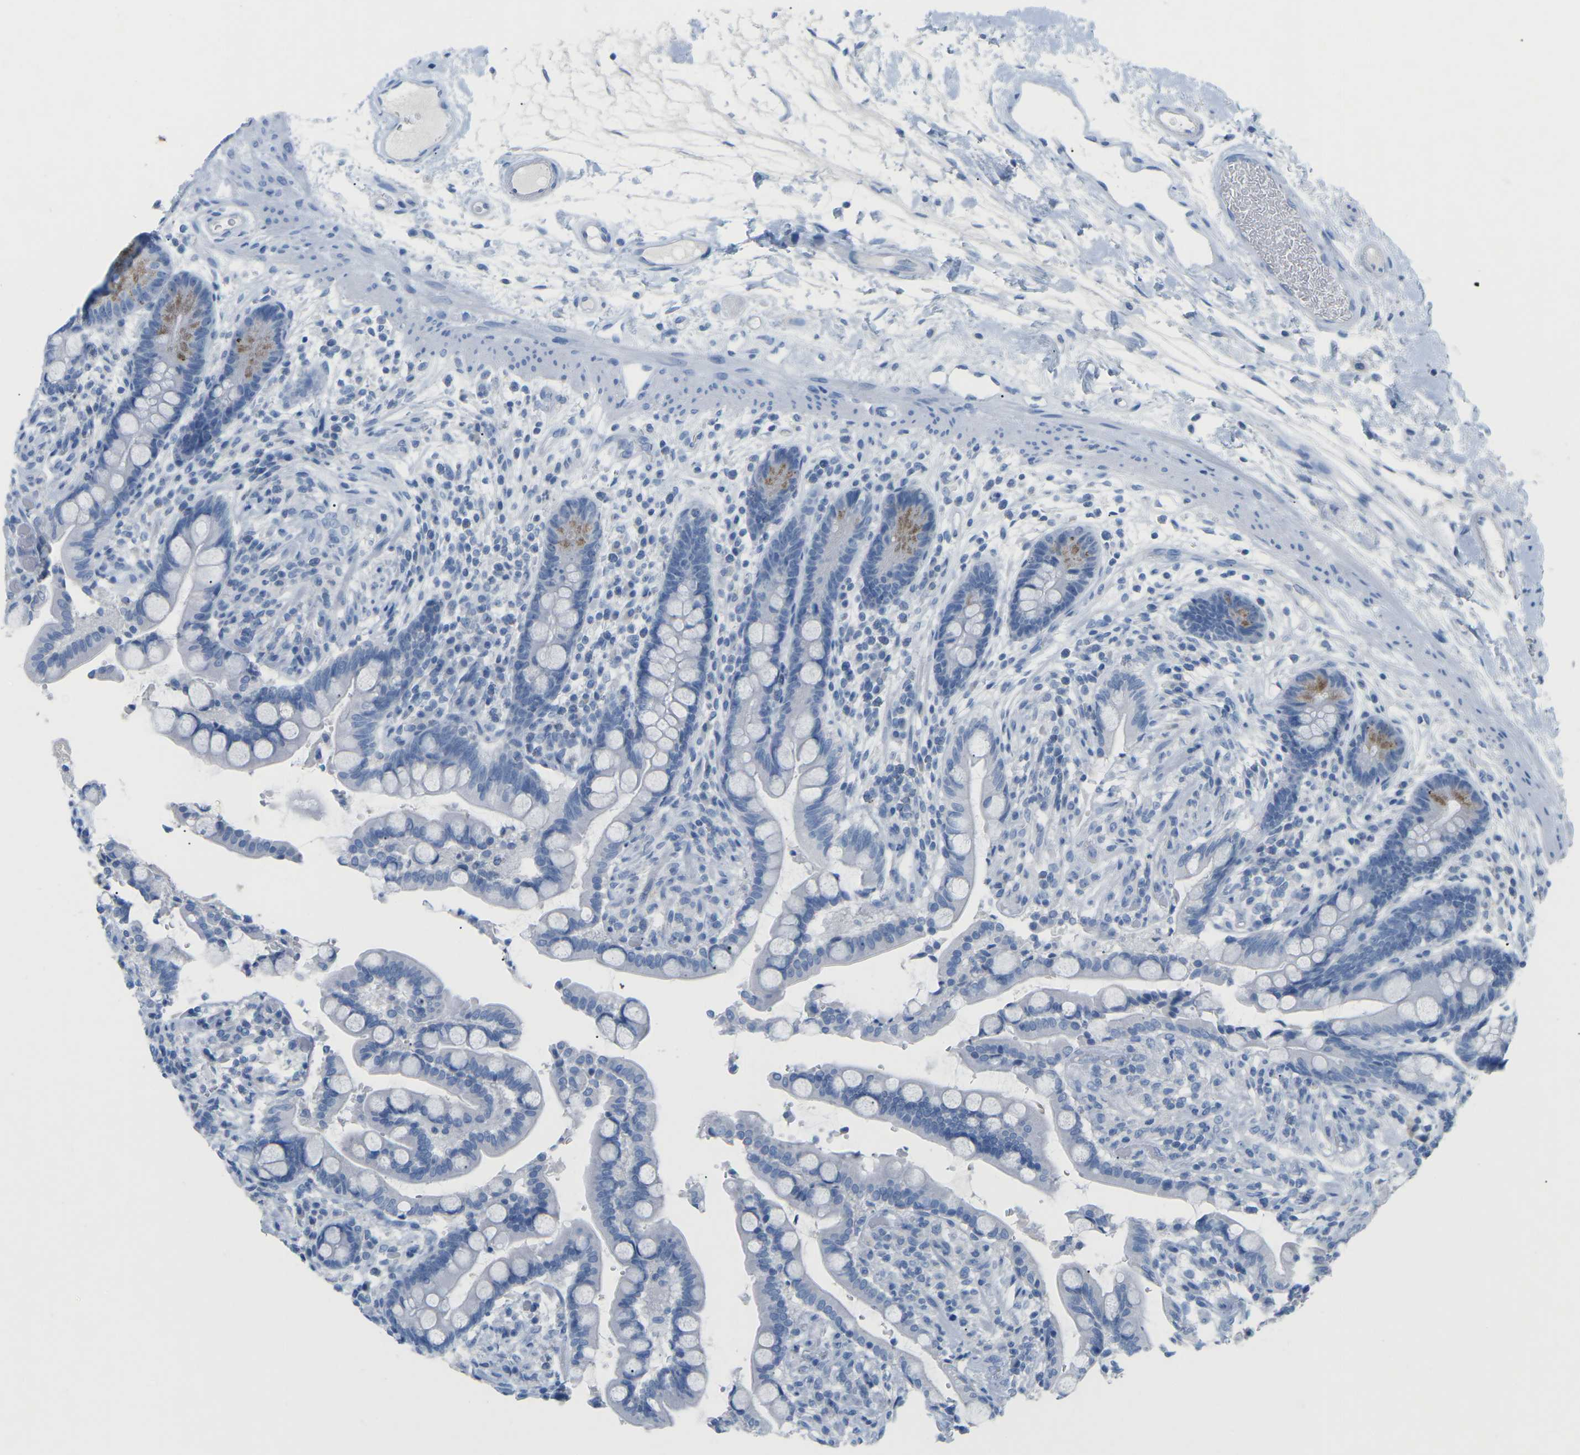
{"staining": {"intensity": "negative", "quantity": "none", "location": "none"}, "tissue": "colon", "cell_type": "Endothelial cells", "image_type": "normal", "snomed": [{"axis": "morphology", "description": "Normal tissue, NOS"}, {"axis": "topography", "description": "Colon"}], "caption": "Protein analysis of normal colon demonstrates no significant positivity in endothelial cells. Brightfield microscopy of immunohistochemistry stained with DAB (3,3'-diaminobenzidine) (brown) and hematoxylin (blue), captured at high magnification.", "gene": "HBG2", "patient": {"sex": "male", "age": 73}}